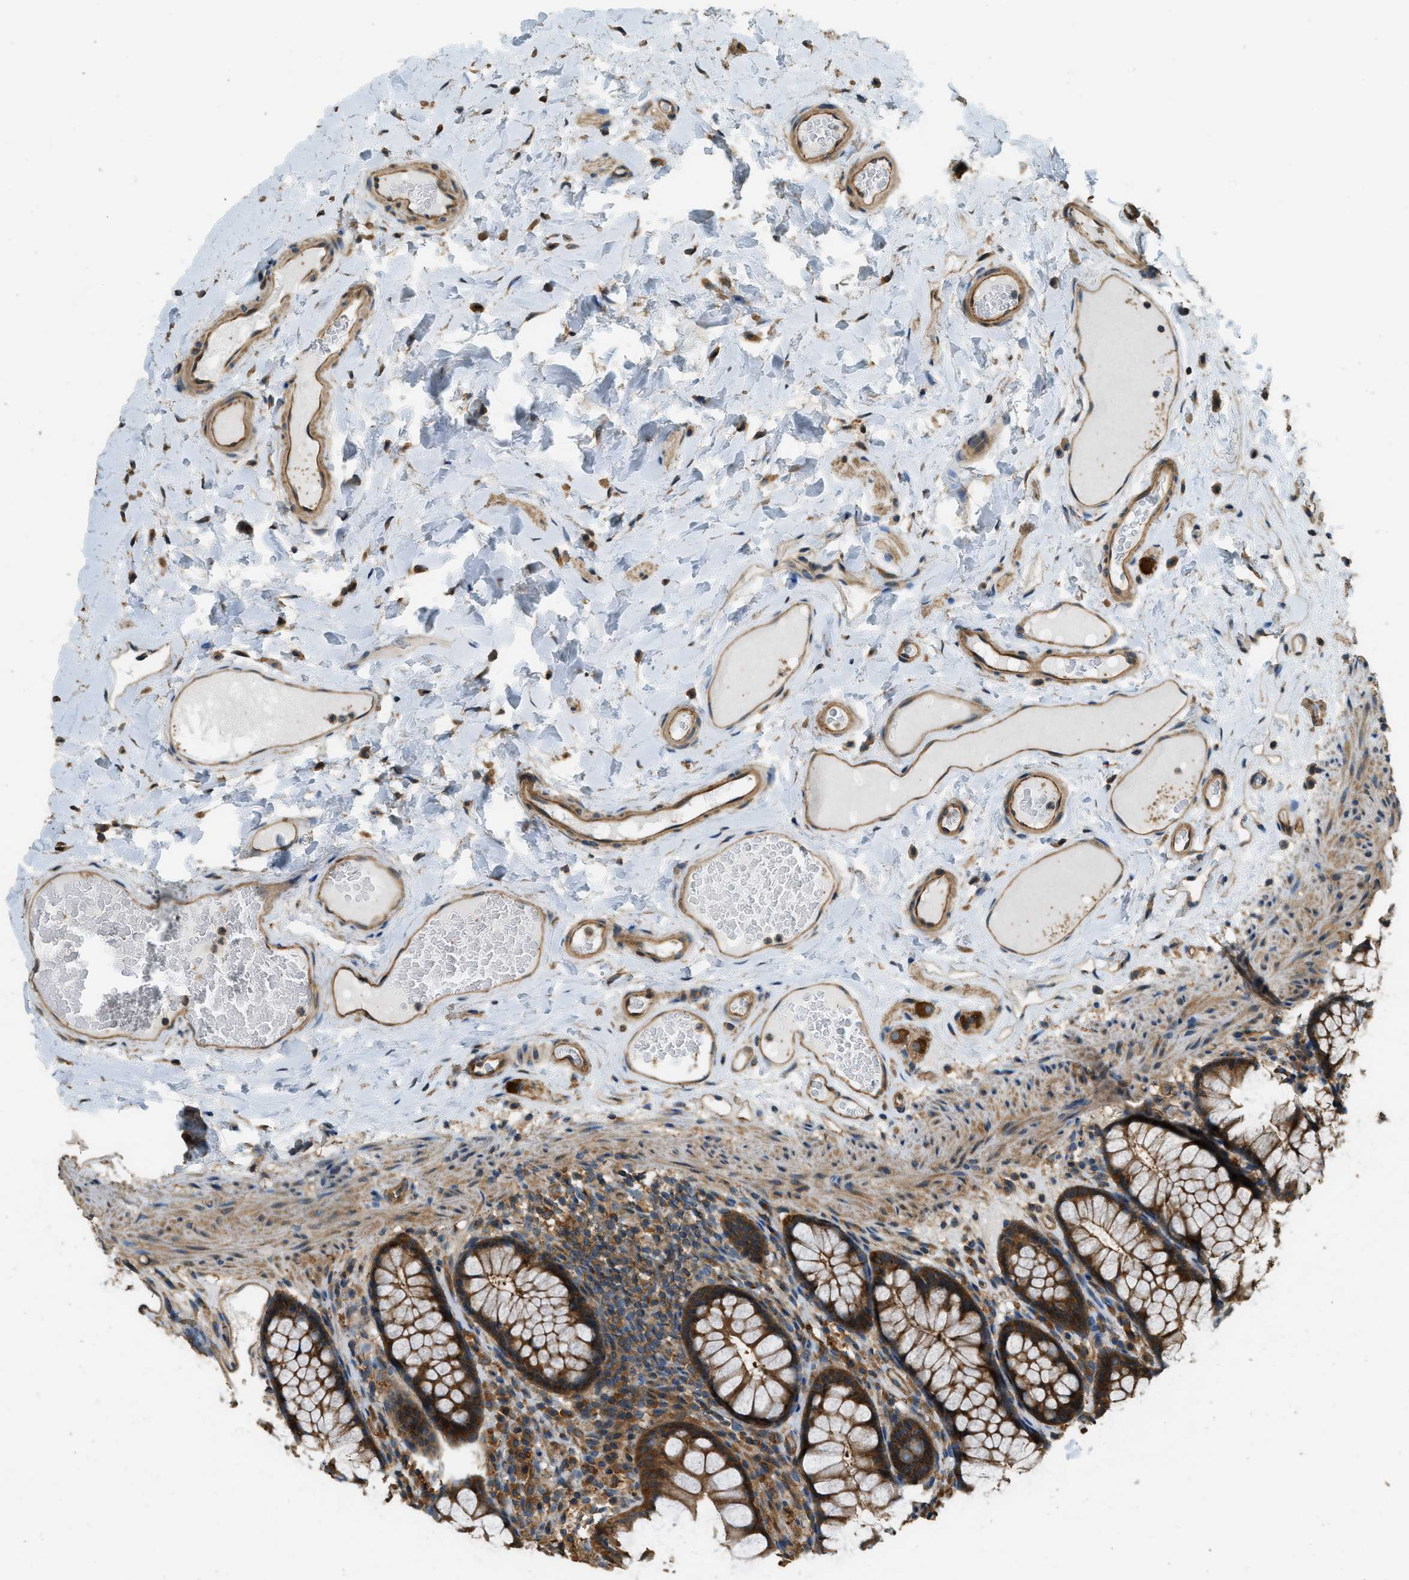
{"staining": {"intensity": "moderate", "quantity": ">75%", "location": "cytoplasmic/membranous"}, "tissue": "colon", "cell_type": "Endothelial cells", "image_type": "normal", "snomed": [{"axis": "morphology", "description": "Normal tissue, NOS"}, {"axis": "topography", "description": "Colon"}], "caption": "DAB immunohistochemical staining of unremarkable colon demonstrates moderate cytoplasmic/membranous protein positivity in approximately >75% of endothelial cells.", "gene": "MARS1", "patient": {"sex": "female", "age": 55}}